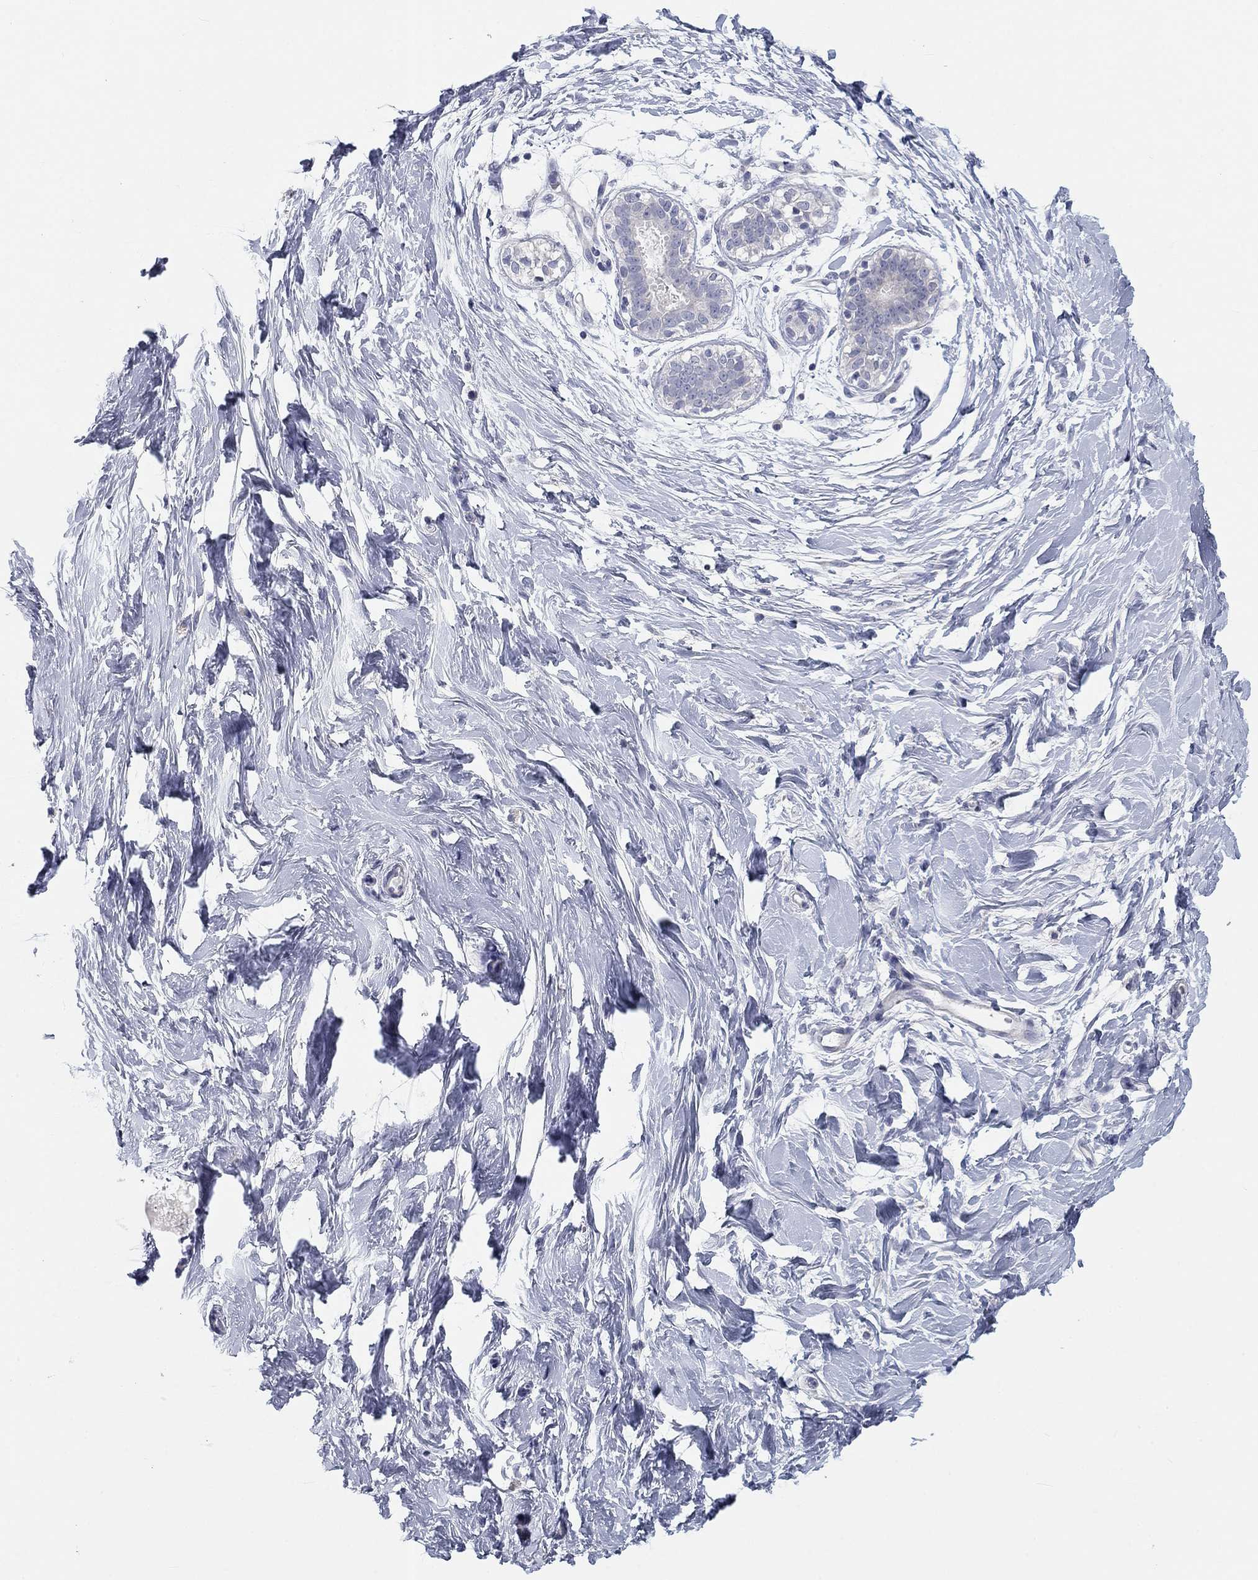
{"staining": {"intensity": "negative", "quantity": "none", "location": "none"}, "tissue": "breast", "cell_type": "Adipocytes", "image_type": "normal", "snomed": [{"axis": "morphology", "description": "Normal tissue, NOS"}, {"axis": "topography", "description": "Breast"}], "caption": "Immunohistochemical staining of unremarkable human breast displays no significant staining in adipocytes. (Brightfield microscopy of DAB IHC at high magnification).", "gene": "CALB1", "patient": {"sex": "female", "age": 37}}